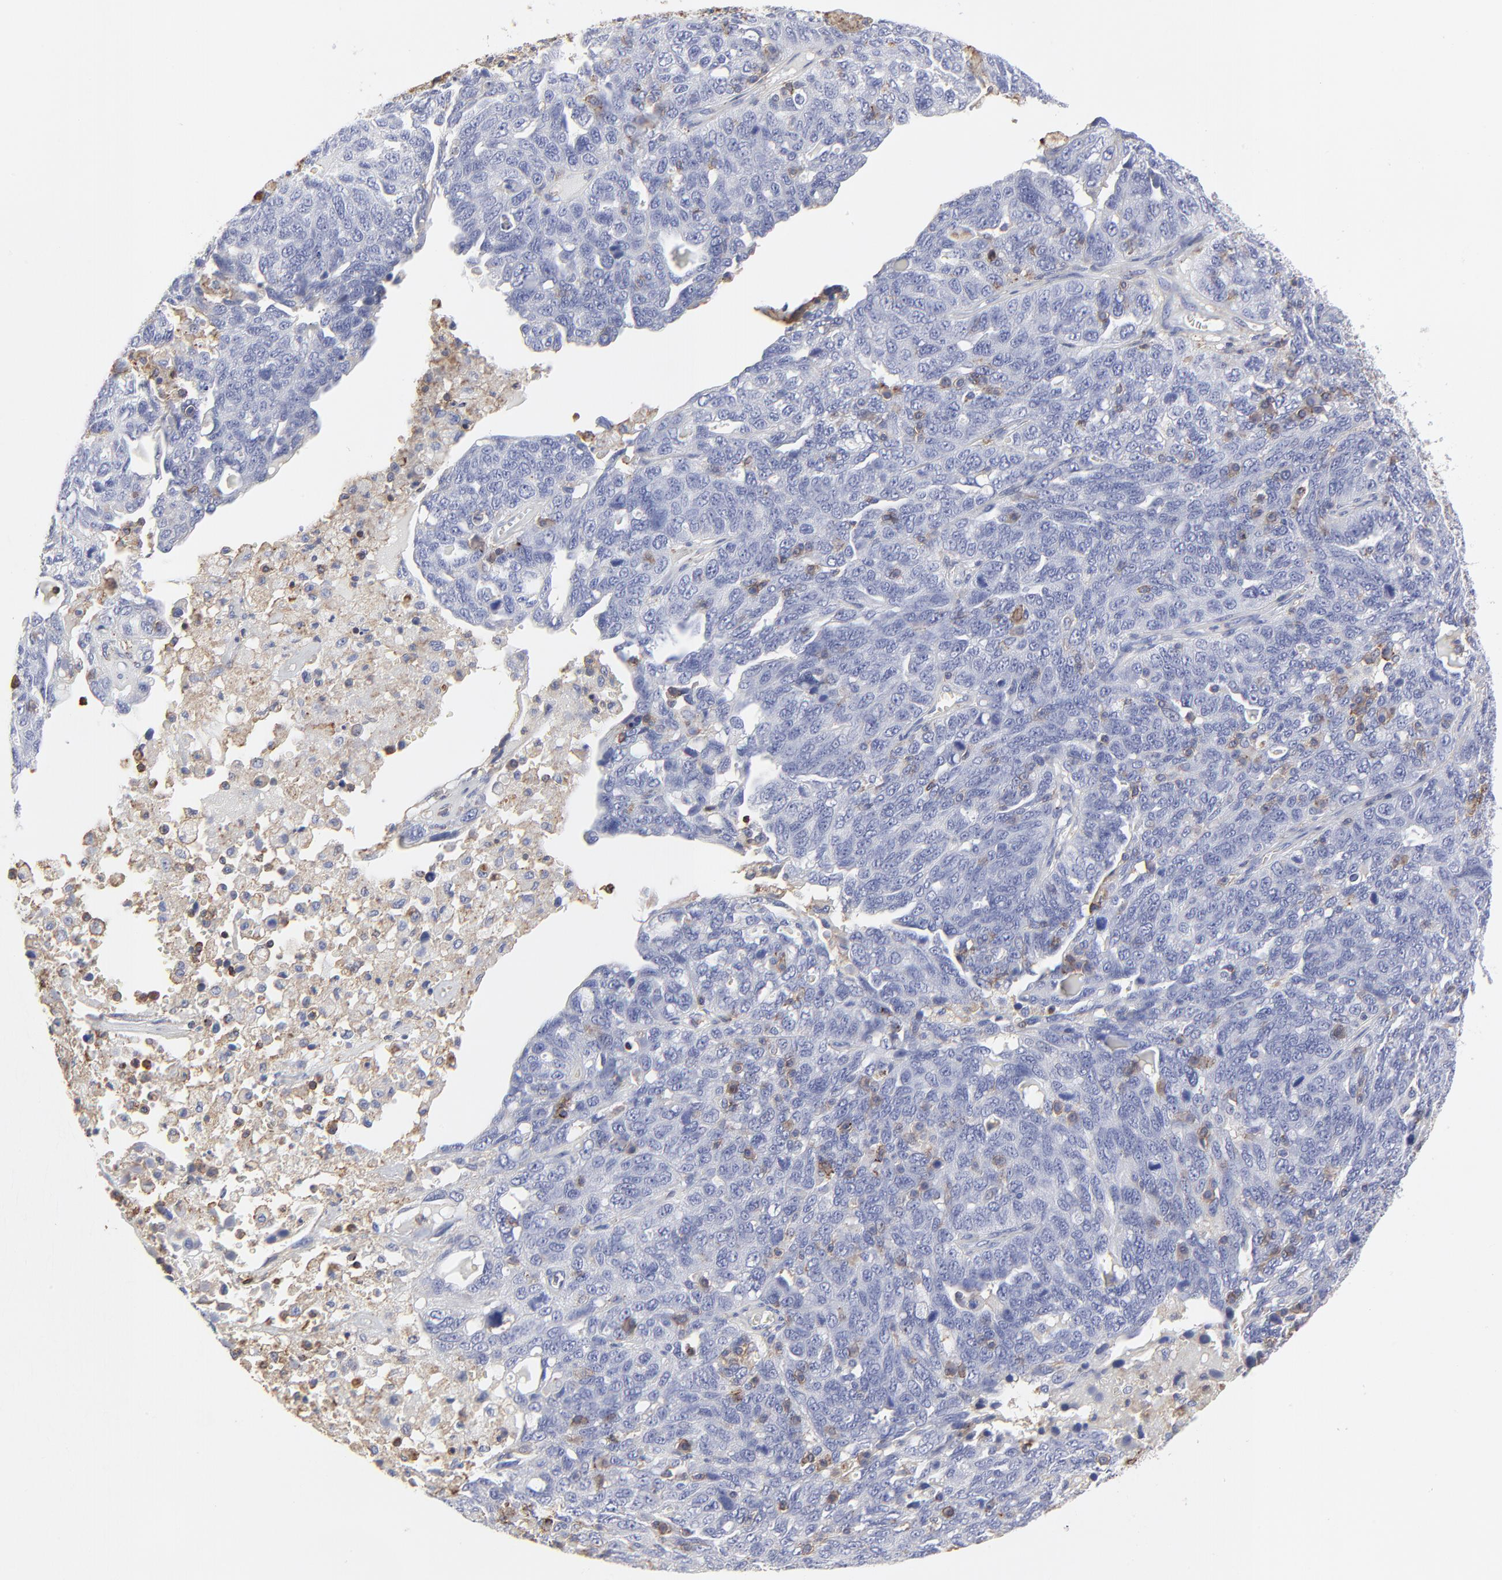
{"staining": {"intensity": "negative", "quantity": "none", "location": "none"}, "tissue": "ovarian cancer", "cell_type": "Tumor cells", "image_type": "cancer", "snomed": [{"axis": "morphology", "description": "Cystadenocarcinoma, serous, NOS"}, {"axis": "topography", "description": "Ovary"}], "caption": "Ovarian cancer stained for a protein using immunohistochemistry (IHC) reveals no positivity tumor cells.", "gene": "ANXA6", "patient": {"sex": "female", "age": 71}}